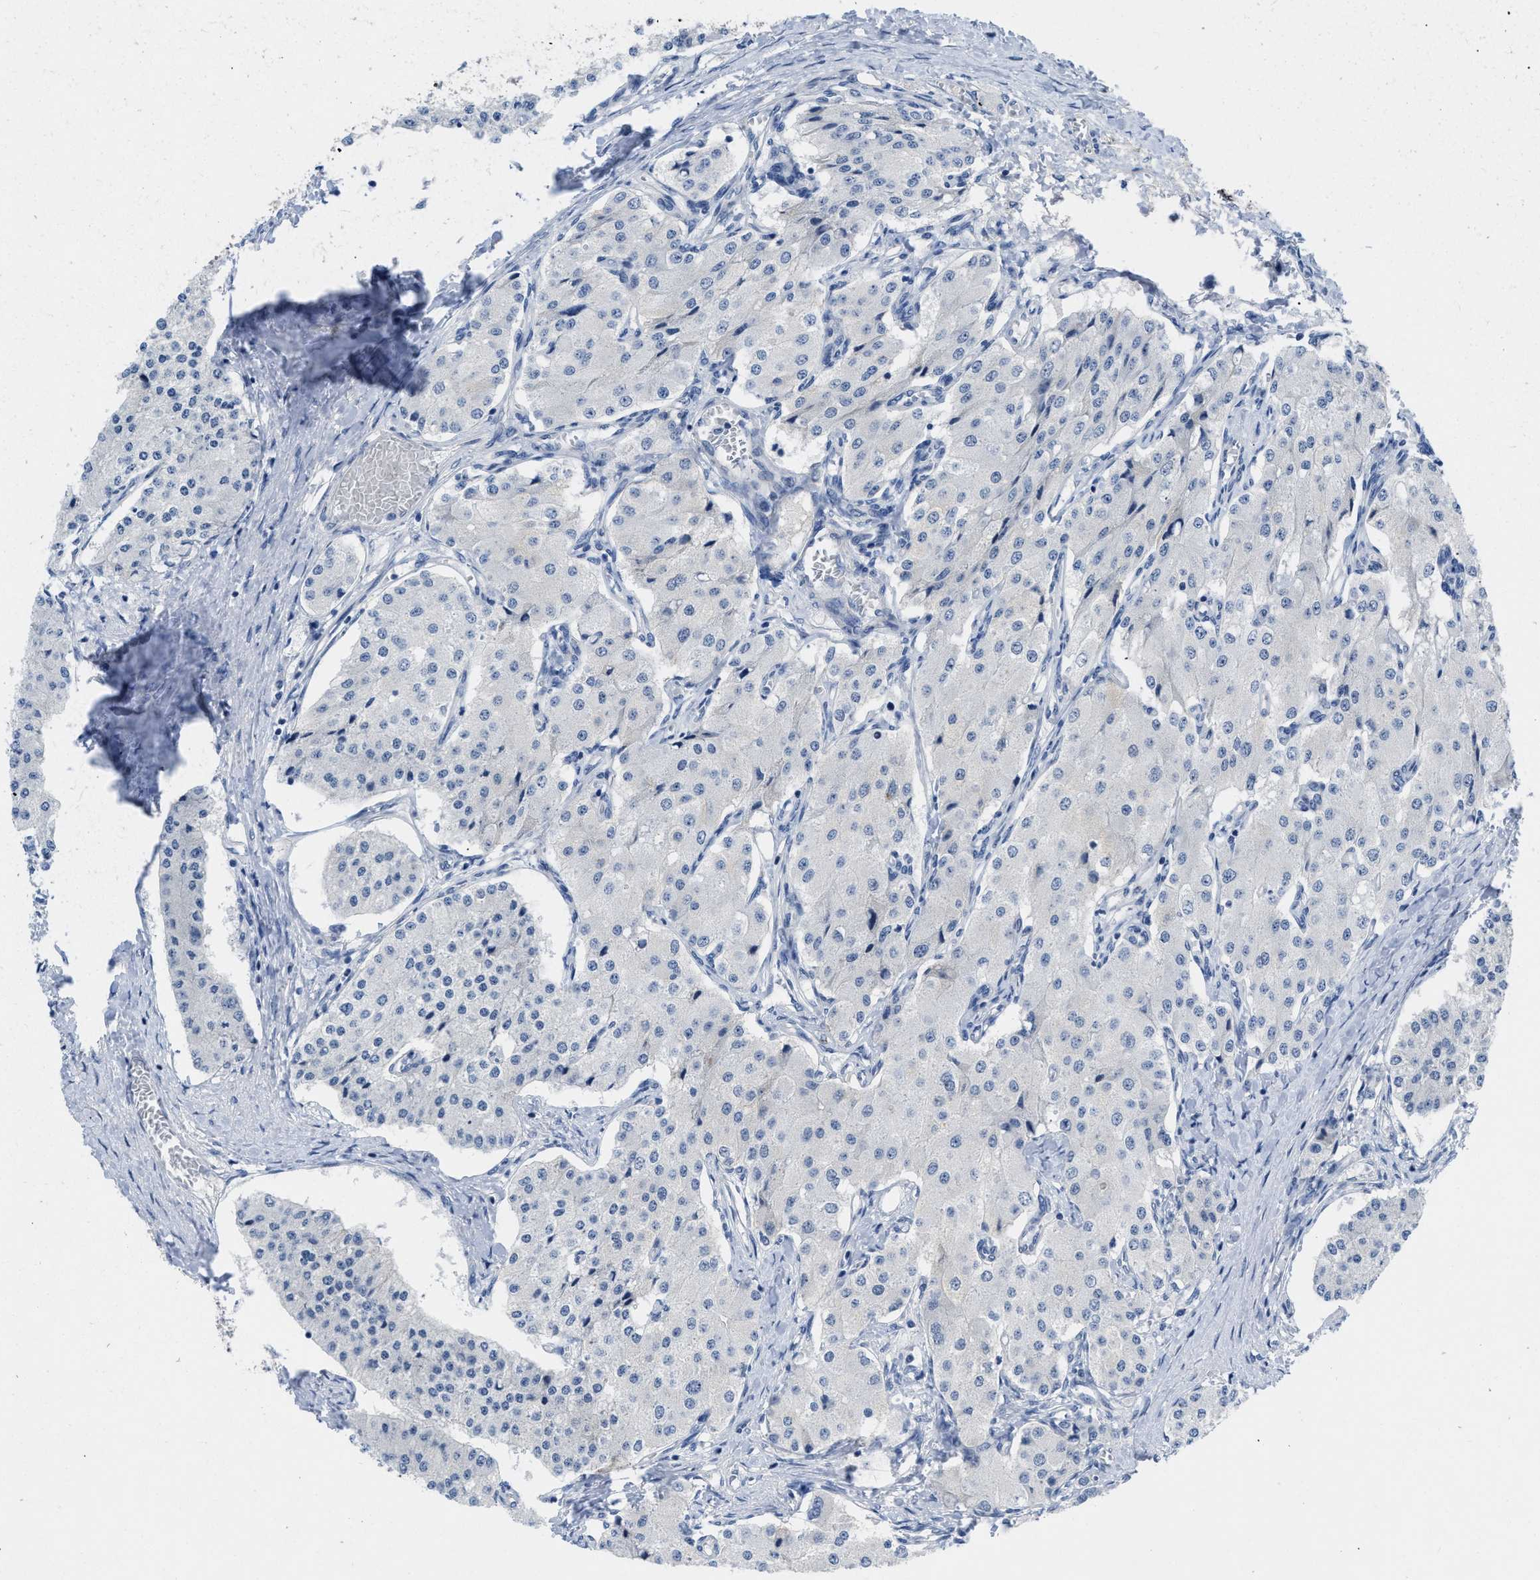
{"staining": {"intensity": "negative", "quantity": "none", "location": "none"}, "tissue": "carcinoid", "cell_type": "Tumor cells", "image_type": "cancer", "snomed": [{"axis": "morphology", "description": "Carcinoid, malignant, NOS"}, {"axis": "topography", "description": "Colon"}], "caption": "DAB (3,3'-diaminobenzidine) immunohistochemical staining of malignant carcinoid shows no significant positivity in tumor cells.", "gene": "NOP58", "patient": {"sex": "female", "age": 52}}